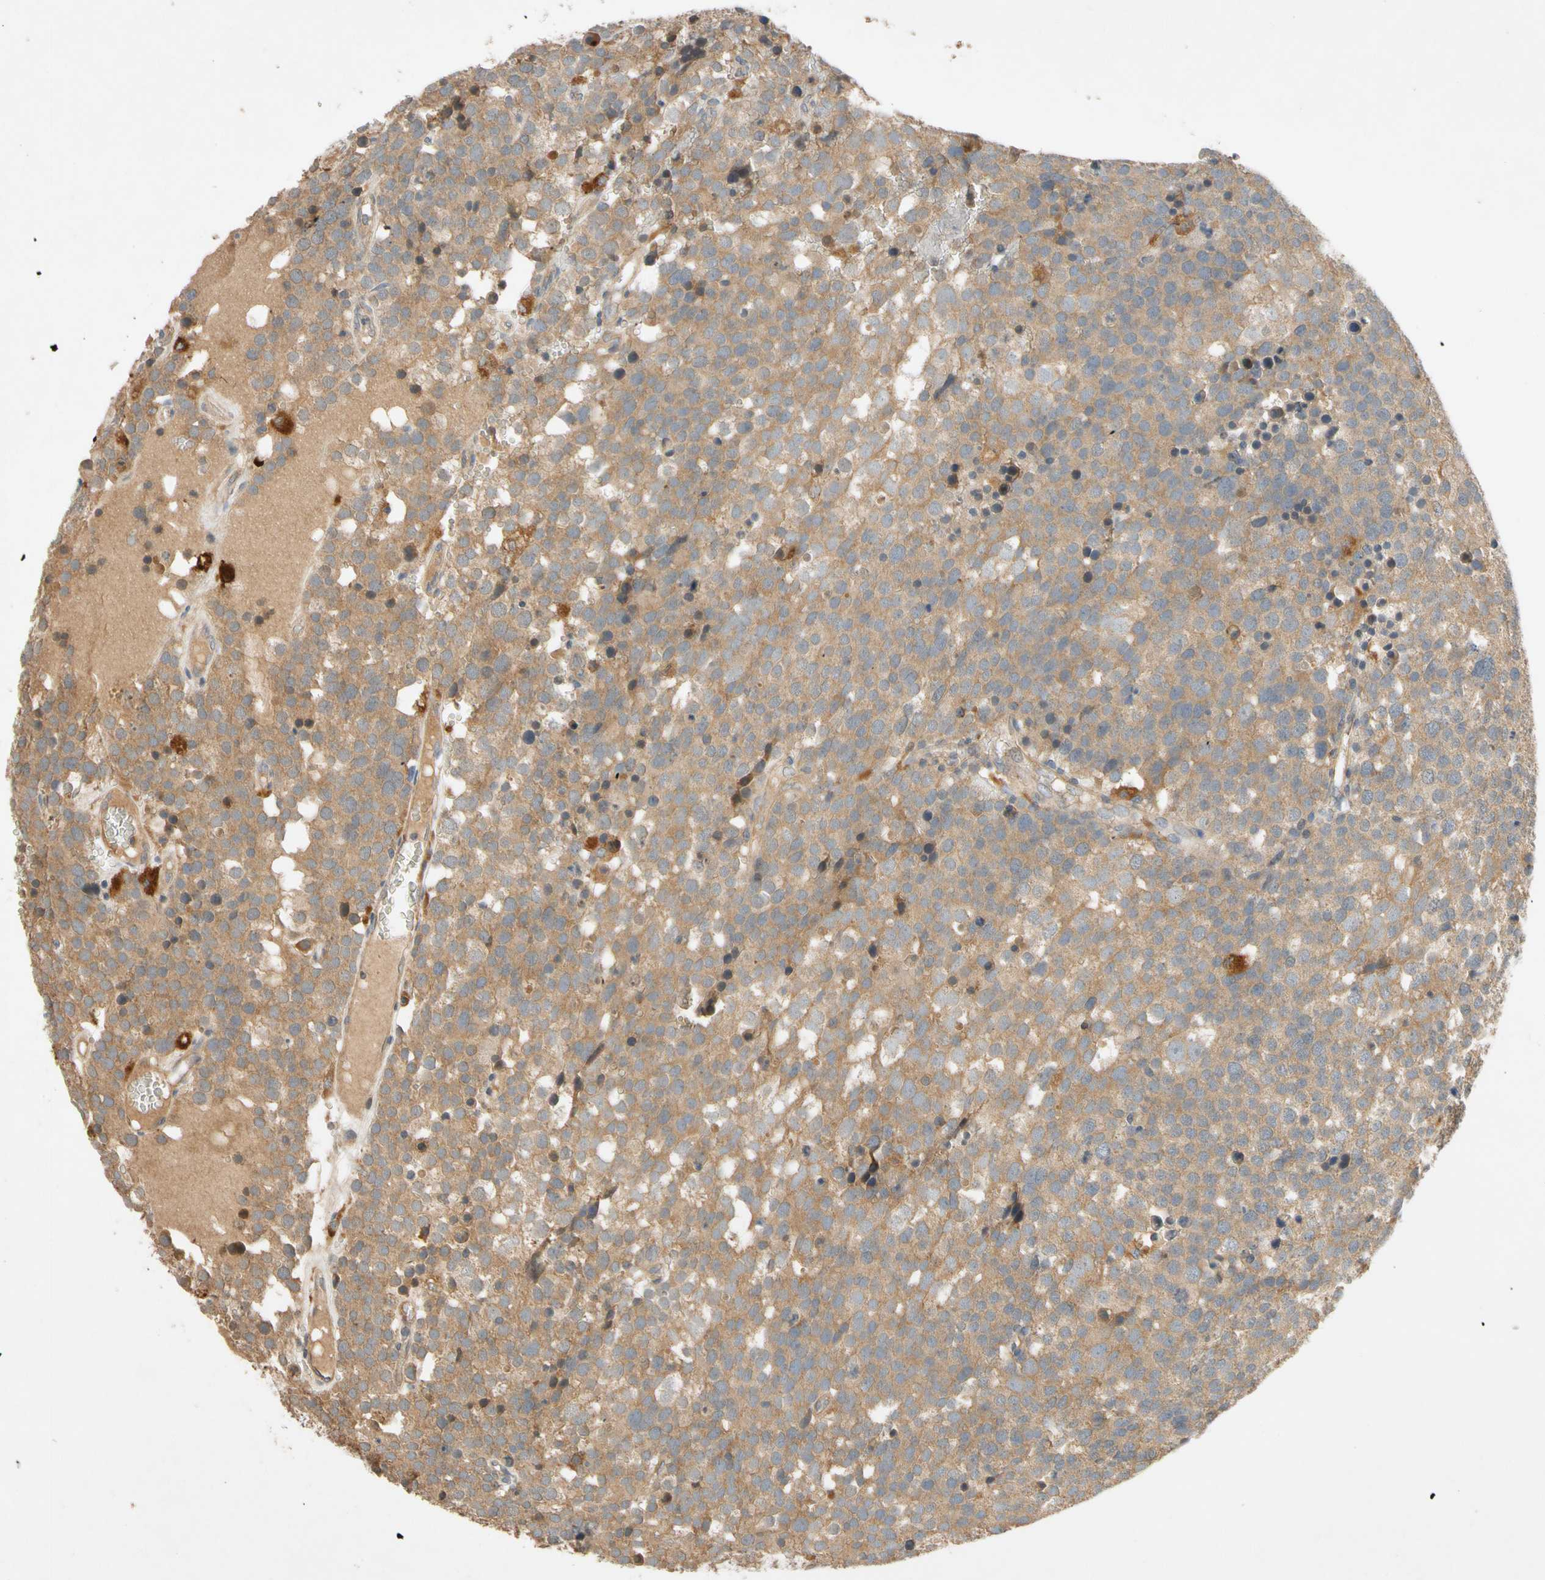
{"staining": {"intensity": "moderate", "quantity": ">75%", "location": "cytoplasmic/membranous"}, "tissue": "testis cancer", "cell_type": "Tumor cells", "image_type": "cancer", "snomed": [{"axis": "morphology", "description": "Seminoma, NOS"}, {"axis": "topography", "description": "Testis"}], "caption": "IHC (DAB) staining of seminoma (testis) reveals moderate cytoplasmic/membranous protein positivity in approximately >75% of tumor cells.", "gene": "USP46", "patient": {"sex": "male", "age": 71}}